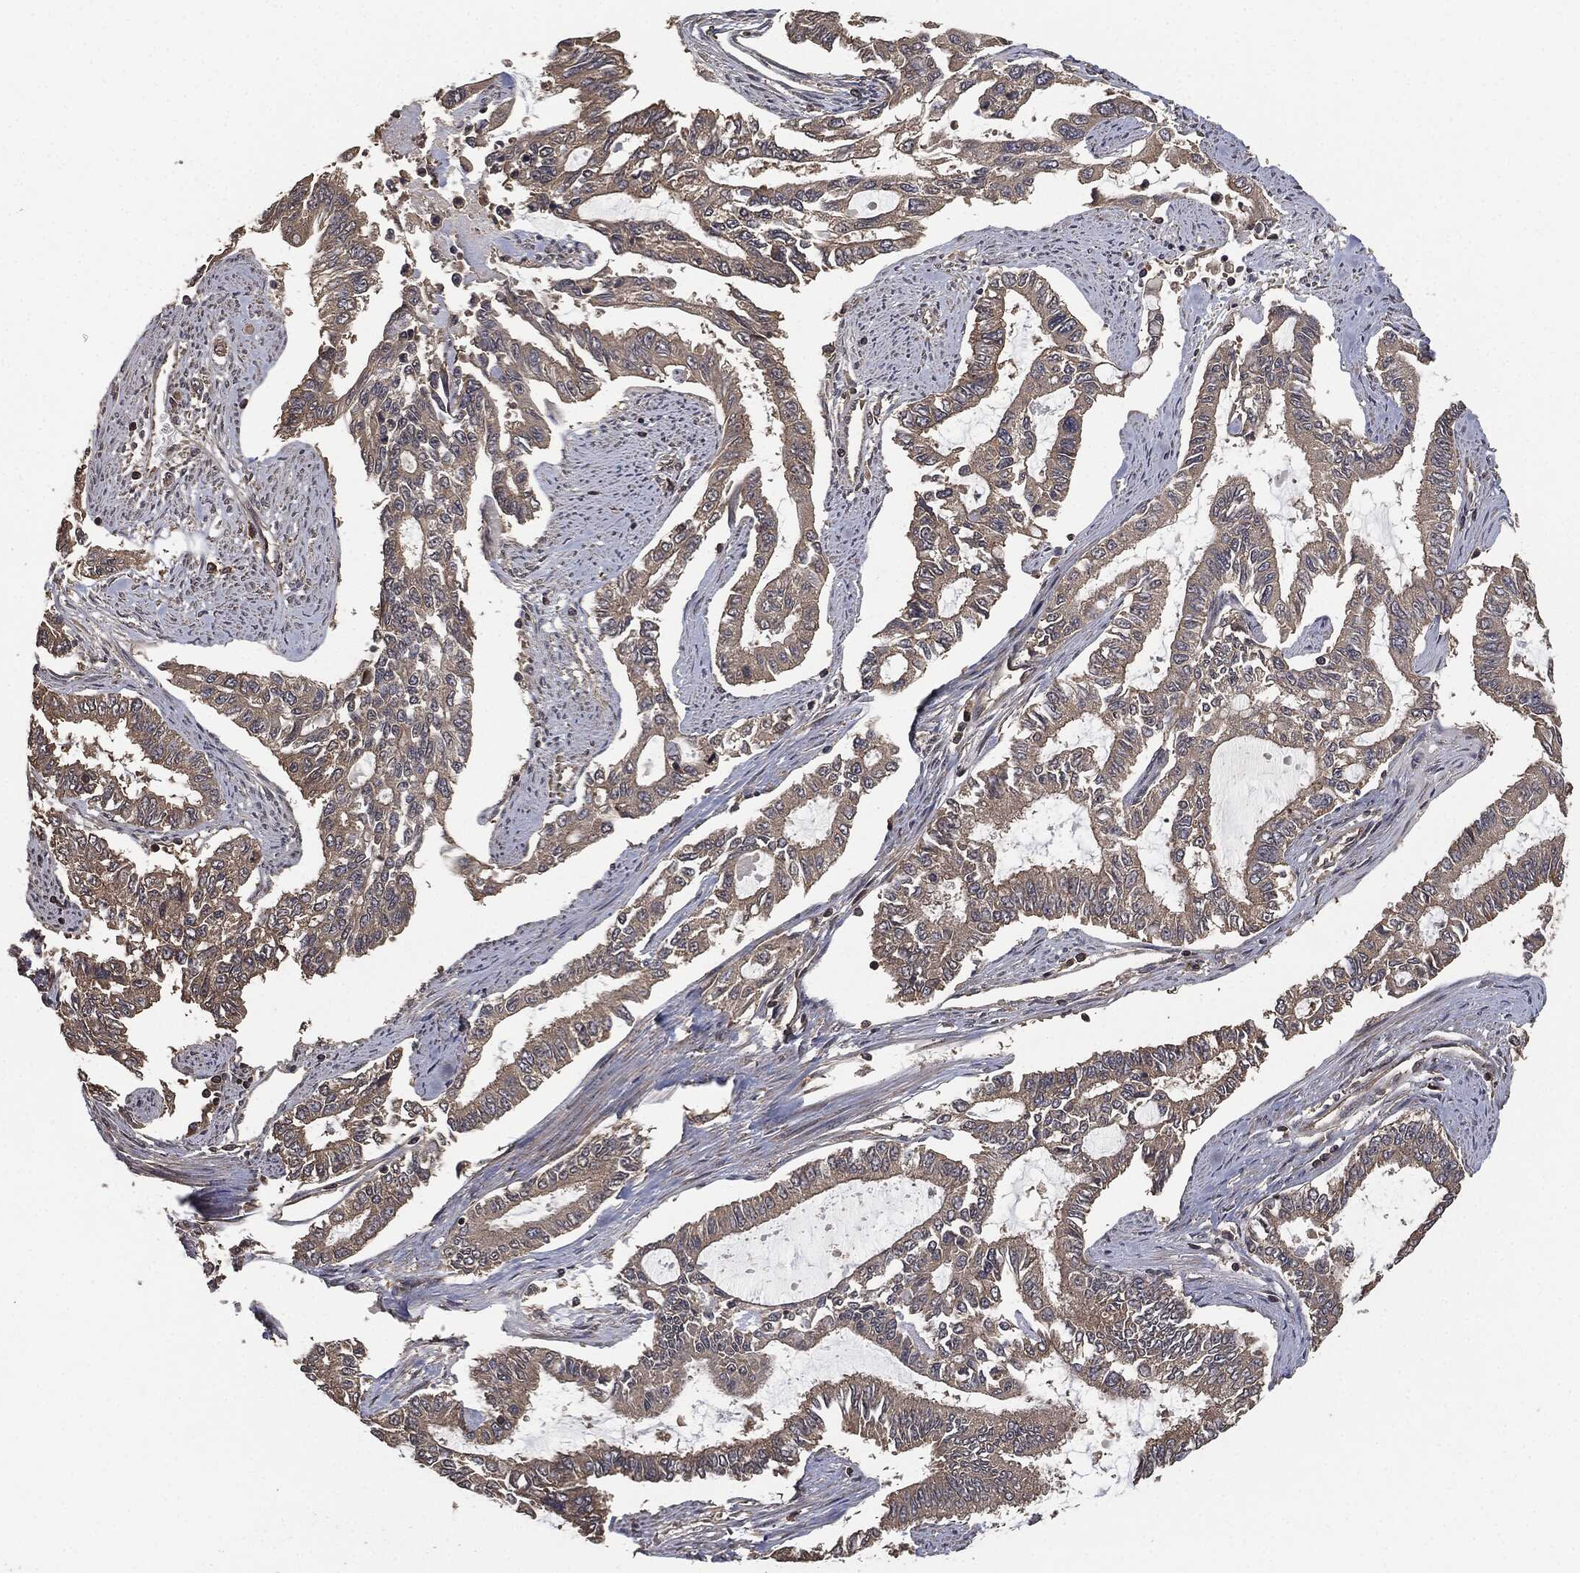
{"staining": {"intensity": "weak", "quantity": "25%-75%", "location": "cytoplasmic/membranous"}, "tissue": "endometrial cancer", "cell_type": "Tumor cells", "image_type": "cancer", "snomed": [{"axis": "morphology", "description": "Adenocarcinoma, NOS"}, {"axis": "topography", "description": "Uterus"}], "caption": "Weak cytoplasmic/membranous protein positivity is identified in about 25%-75% of tumor cells in endometrial adenocarcinoma. The staining is performed using DAB brown chromogen to label protein expression. The nuclei are counter-stained blue using hematoxylin.", "gene": "ERBIN", "patient": {"sex": "female", "age": 59}}